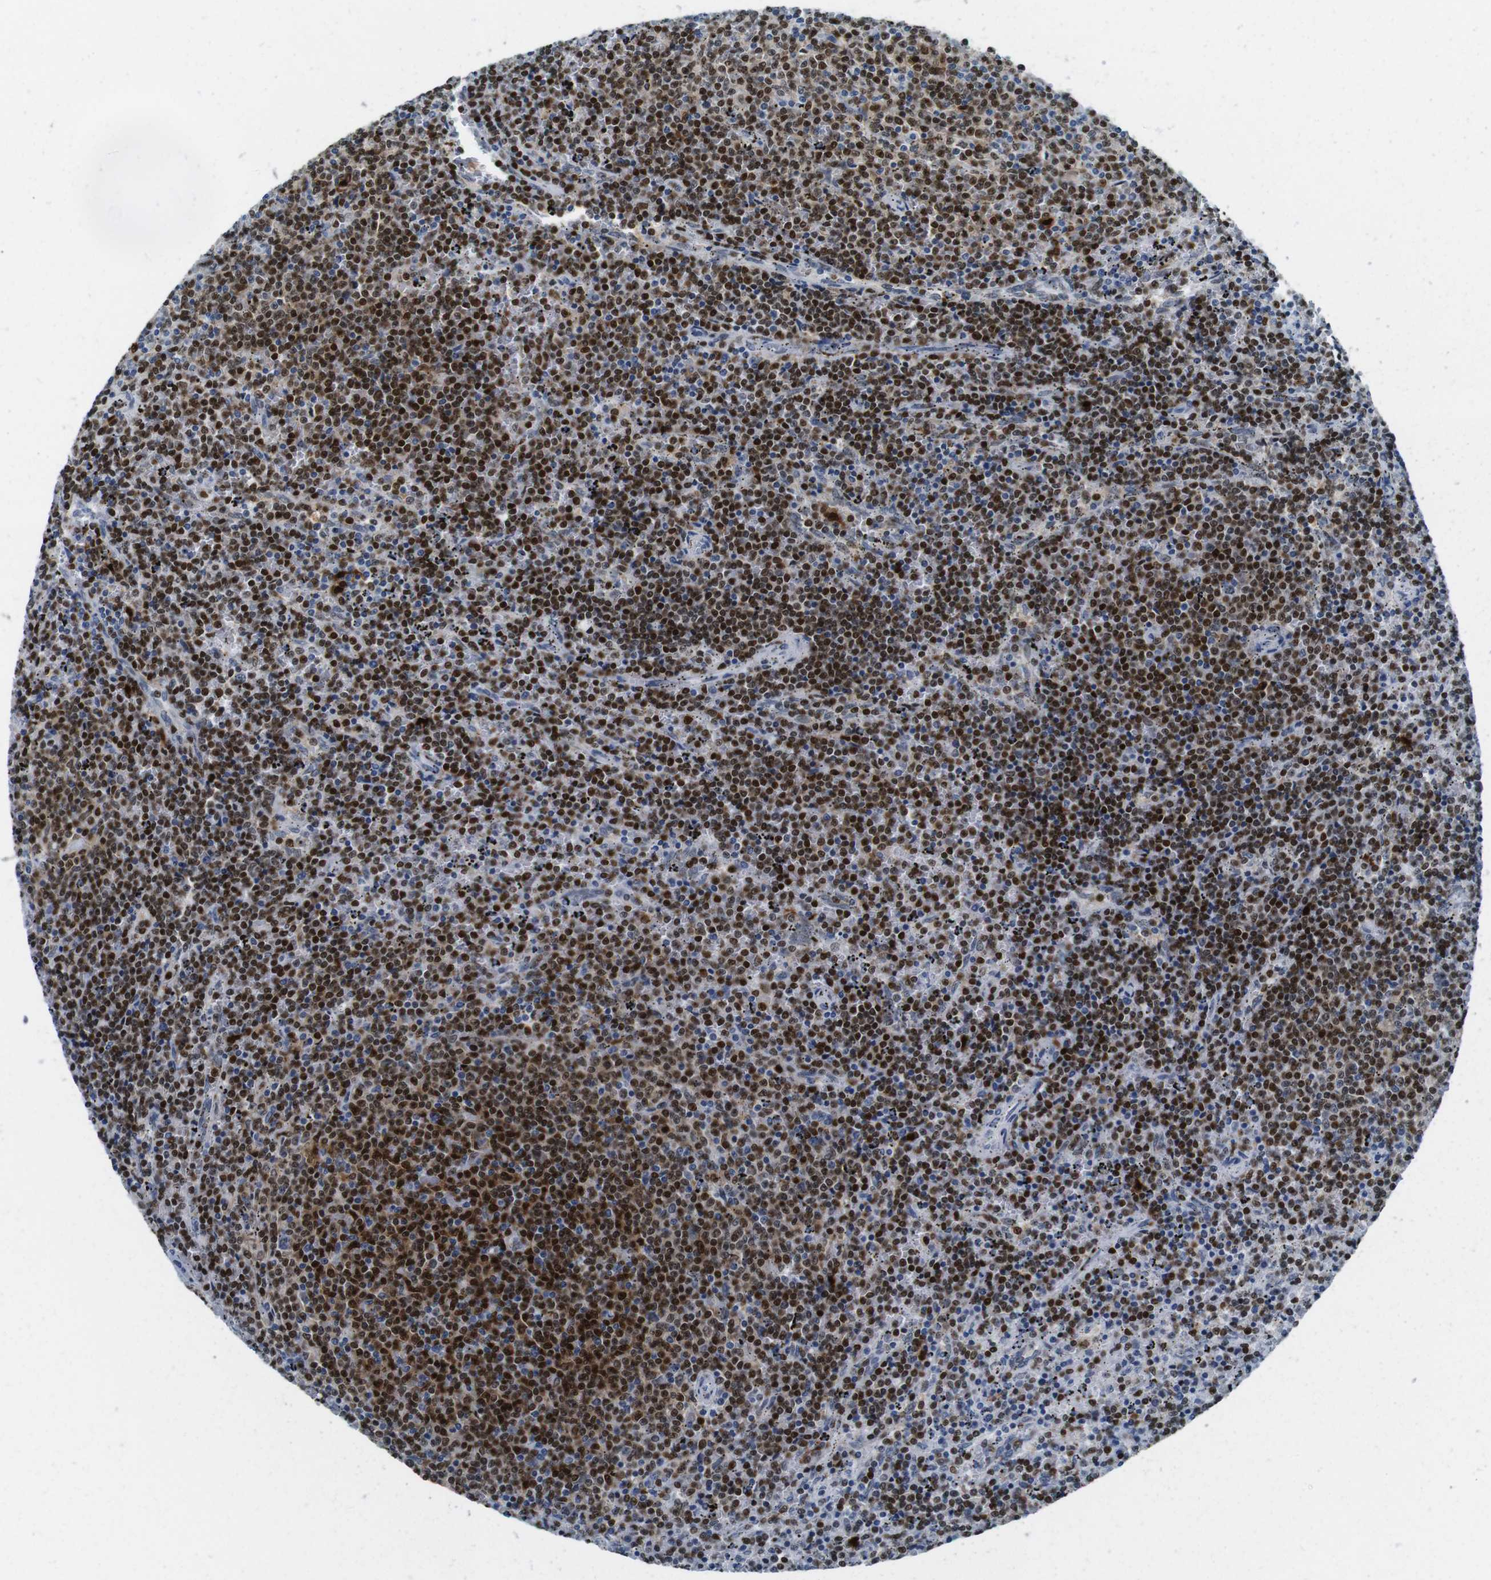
{"staining": {"intensity": "strong", "quantity": ">75%", "location": "nuclear"}, "tissue": "lymphoma", "cell_type": "Tumor cells", "image_type": "cancer", "snomed": [{"axis": "morphology", "description": "Malignant lymphoma, non-Hodgkin's type, Low grade"}, {"axis": "topography", "description": "Spleen"}], "caption": "Low-grade malignant lymphoma, non-Hodgkin's type stained for a protein (brown) demonstrates strong nuclear positive positivity in approximately >75% of tumor cells.", "gene": "IRF8", "patient": {"sex": "female", "age": 50}}